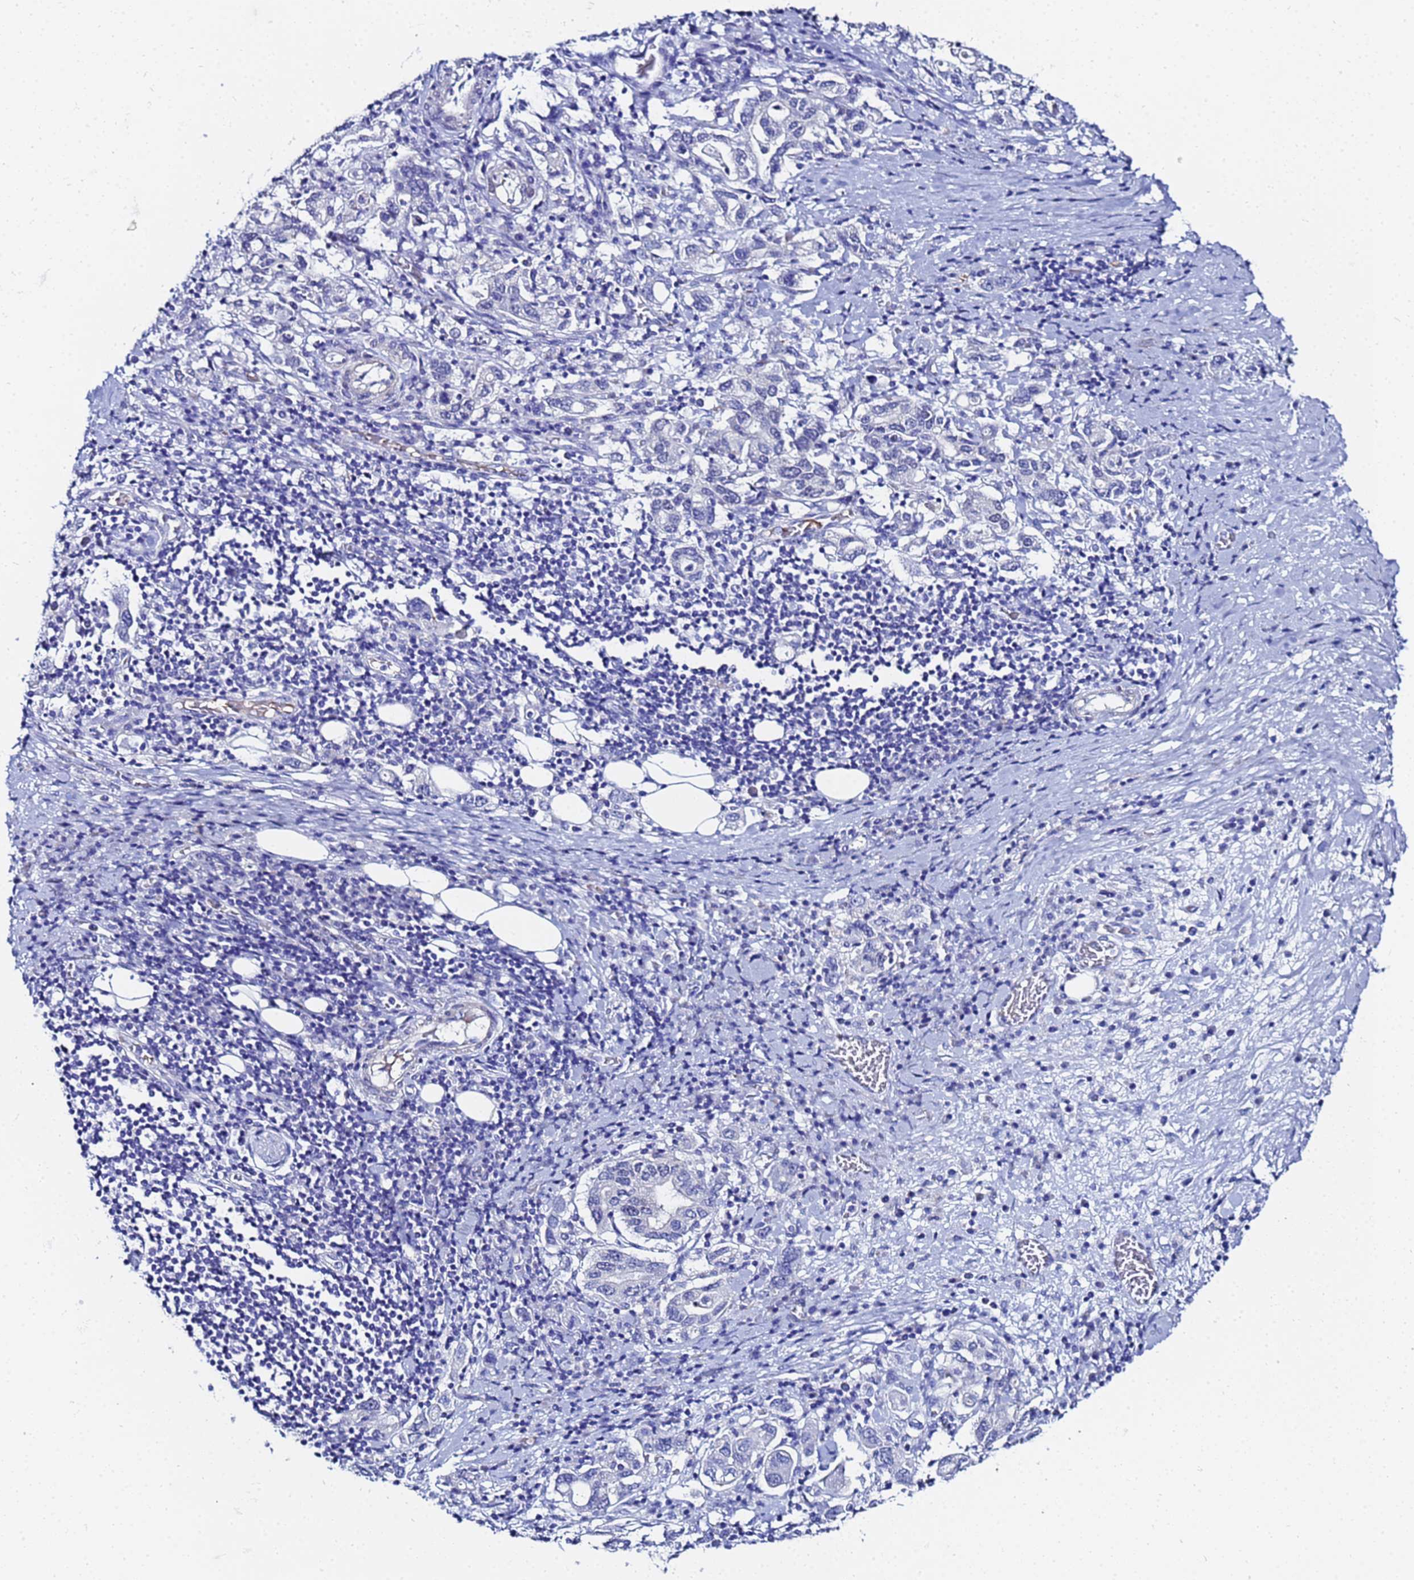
{"staining": {"intensity": "negative", "quantity": "none", "location": "none"}, "tissue": "stomach cancer", "cell_type": "Tumor cells", "image_type": "cancer", "snomed": [{"axis": "morphology", "description": "Adenocarcinoma, NOS"}, {"axis": "topography", "description": "Stomach, upper"}, {"axis": "topography", "description": "Stomach"}], "caption": "Micrograph shows no protein staining in tumor cells of adenocarcinoma (stomach) tissue. (Stains: DAB immunohistochemistry with hematoxylin counter stain, Microscopy: brightfield microscopy at high magnification).", "gene": "ZNF26", "patient": {"sex": "male", "age": 62}}